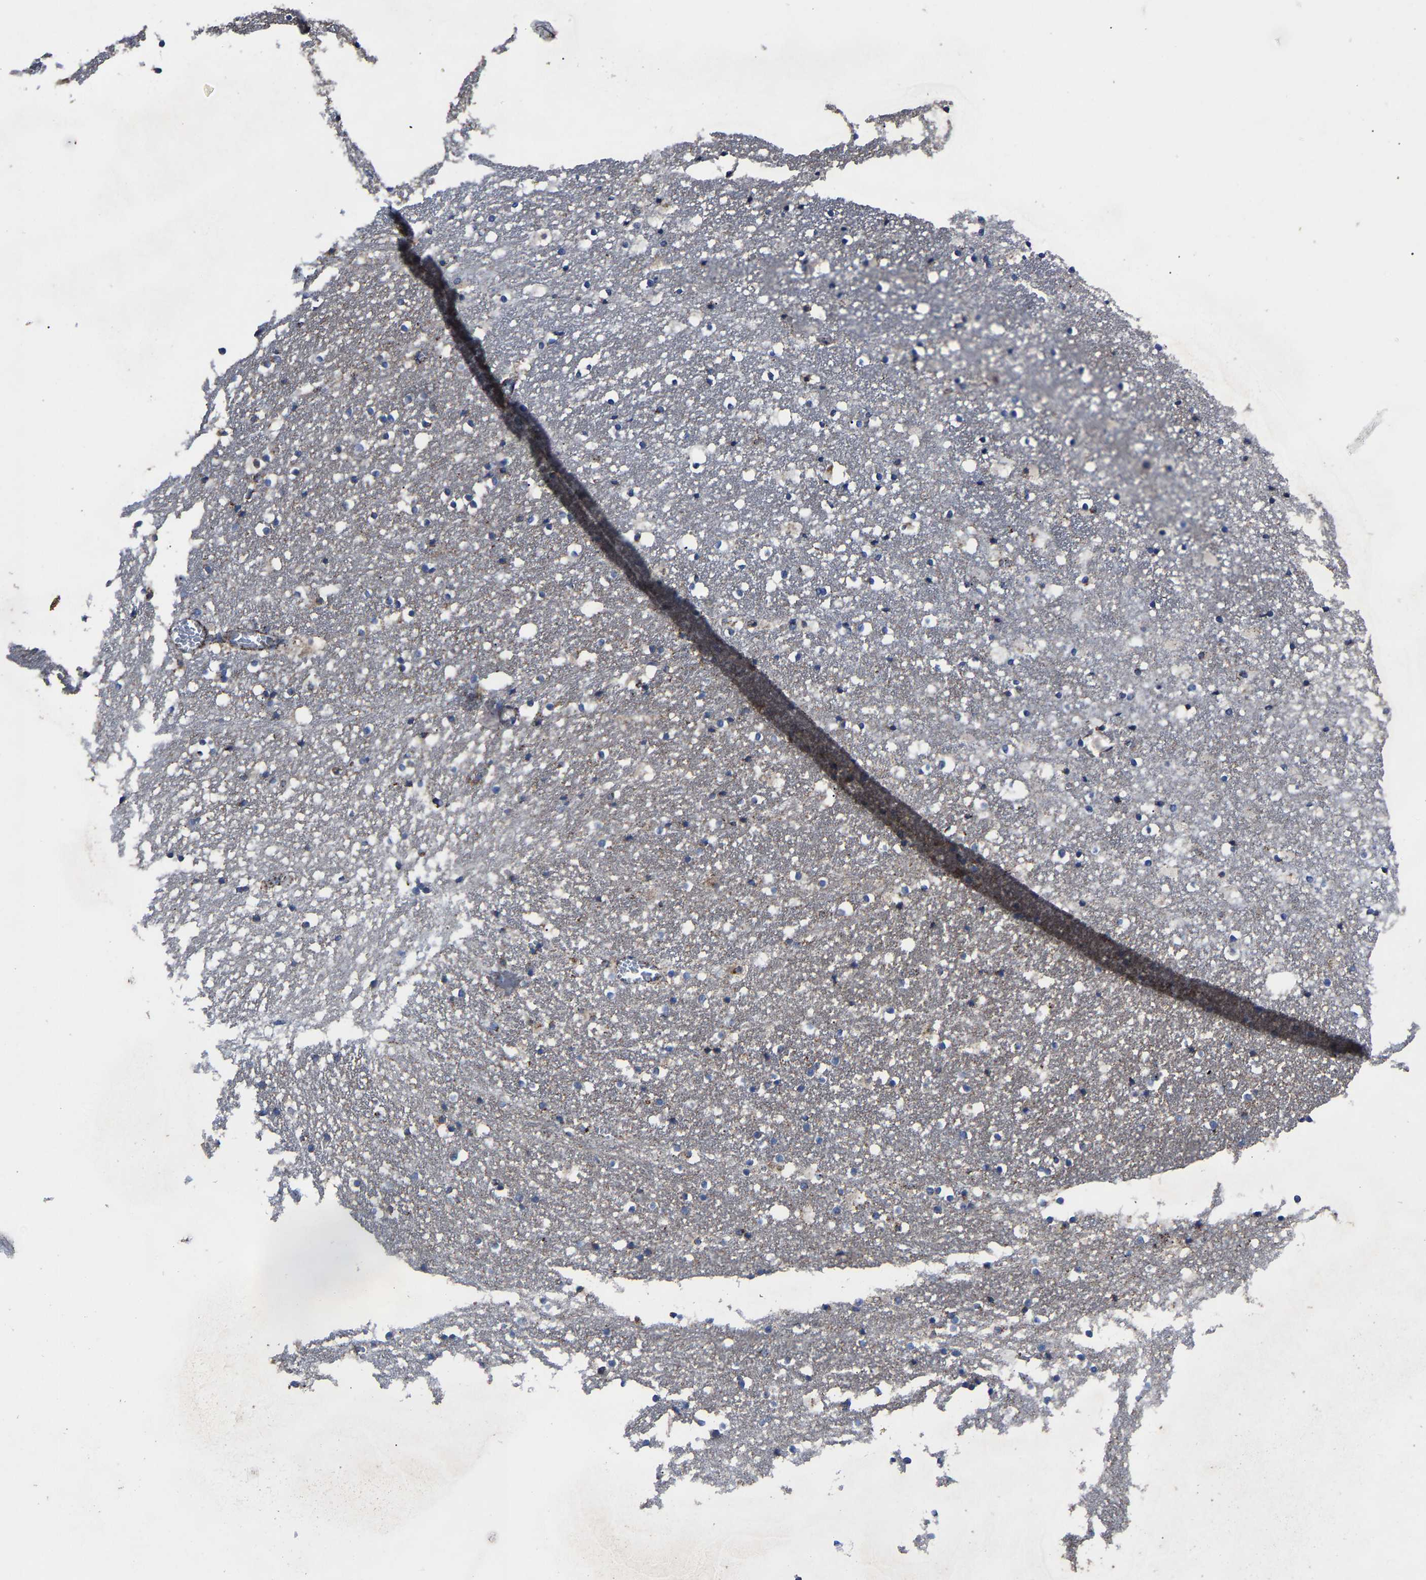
{"staining": {"intensity": "moderate", "quantity": "25%-75%", "location": "cytoplasmic/membranous"}, "tissue": "caudate", "cell_type": "Glial cells", "image_type": "normal", "snomed": [{"axis": "morphology", "description": "Normal tissue, NOS"}, {"axis": "topography", "description": "Lateral ventricle wall"}], "caption": "Protein analysis of normal caudate demonstrates moderate cytoplasmic/membranous positivity in approximately 25%-75% of glial cells. The staining was performed using DAB (3,3'-diaminobenzidine) to visualize the protein expression in brown, while the nuclei were stained in blue with hematoxylin (Magnification: 20x).", "gene": "NDUFV3", "patient": {"sex": "male", "age": 45}}